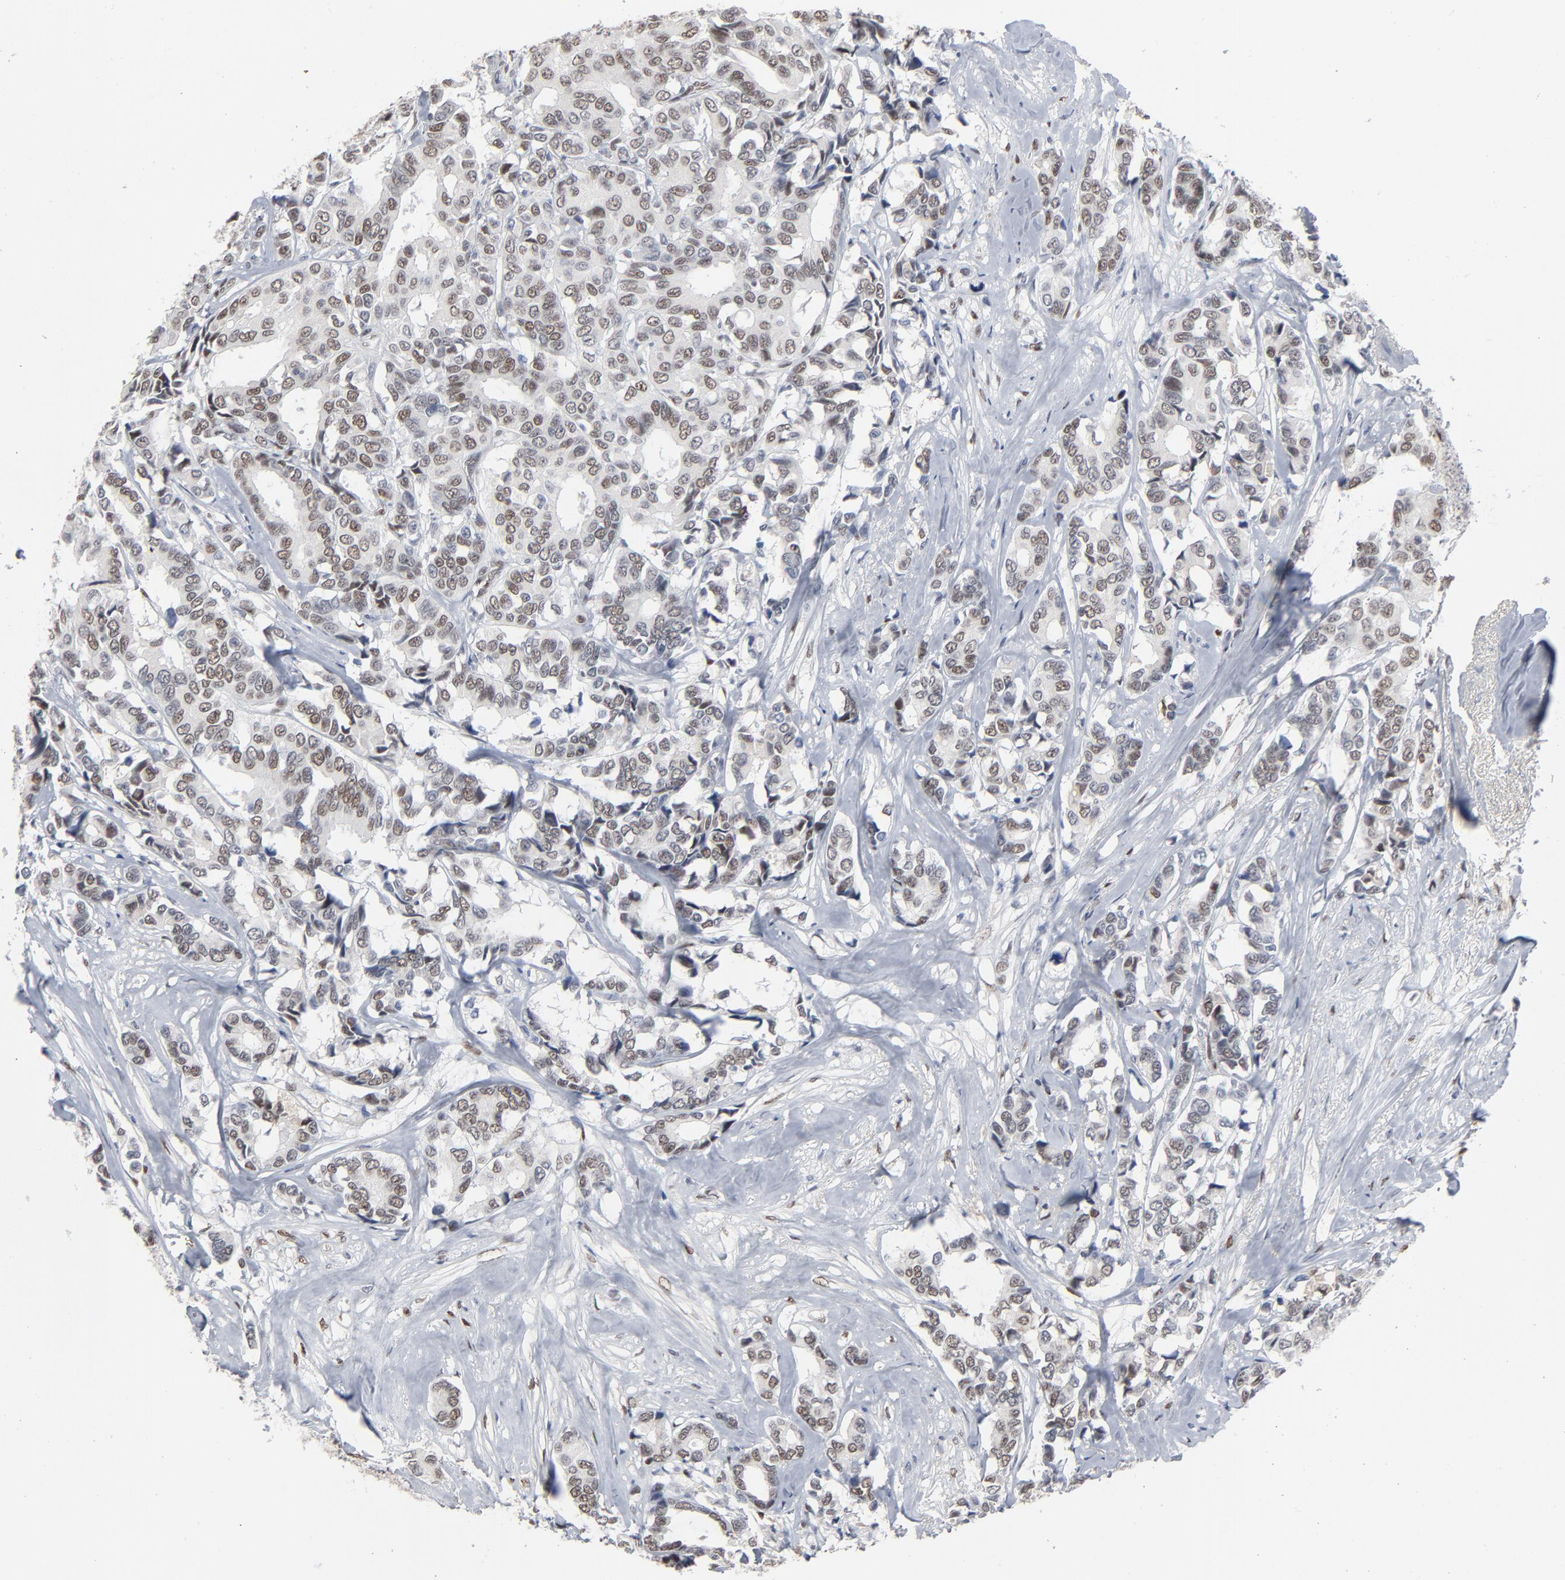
{"staining": {"intensity": "weak", "quantity": "25%-75%", "location": "nuclear"}, "tissue": "breast cancer", "cell_type": "Tumor cells", "image_type": "cancer", "snomed": [{"axis": "morphology", "description": "Duct carcinoma"}, {"axis": "topography", "description": "Breast"}], "caption": "Approximately 25%-75% of tumor cells in breast cancer reveal weak nuclear protein staining as visualized by brown immunohistochemical staining.", "gene": "ATF7", "patient": {"sex": "female", "age": 87}}